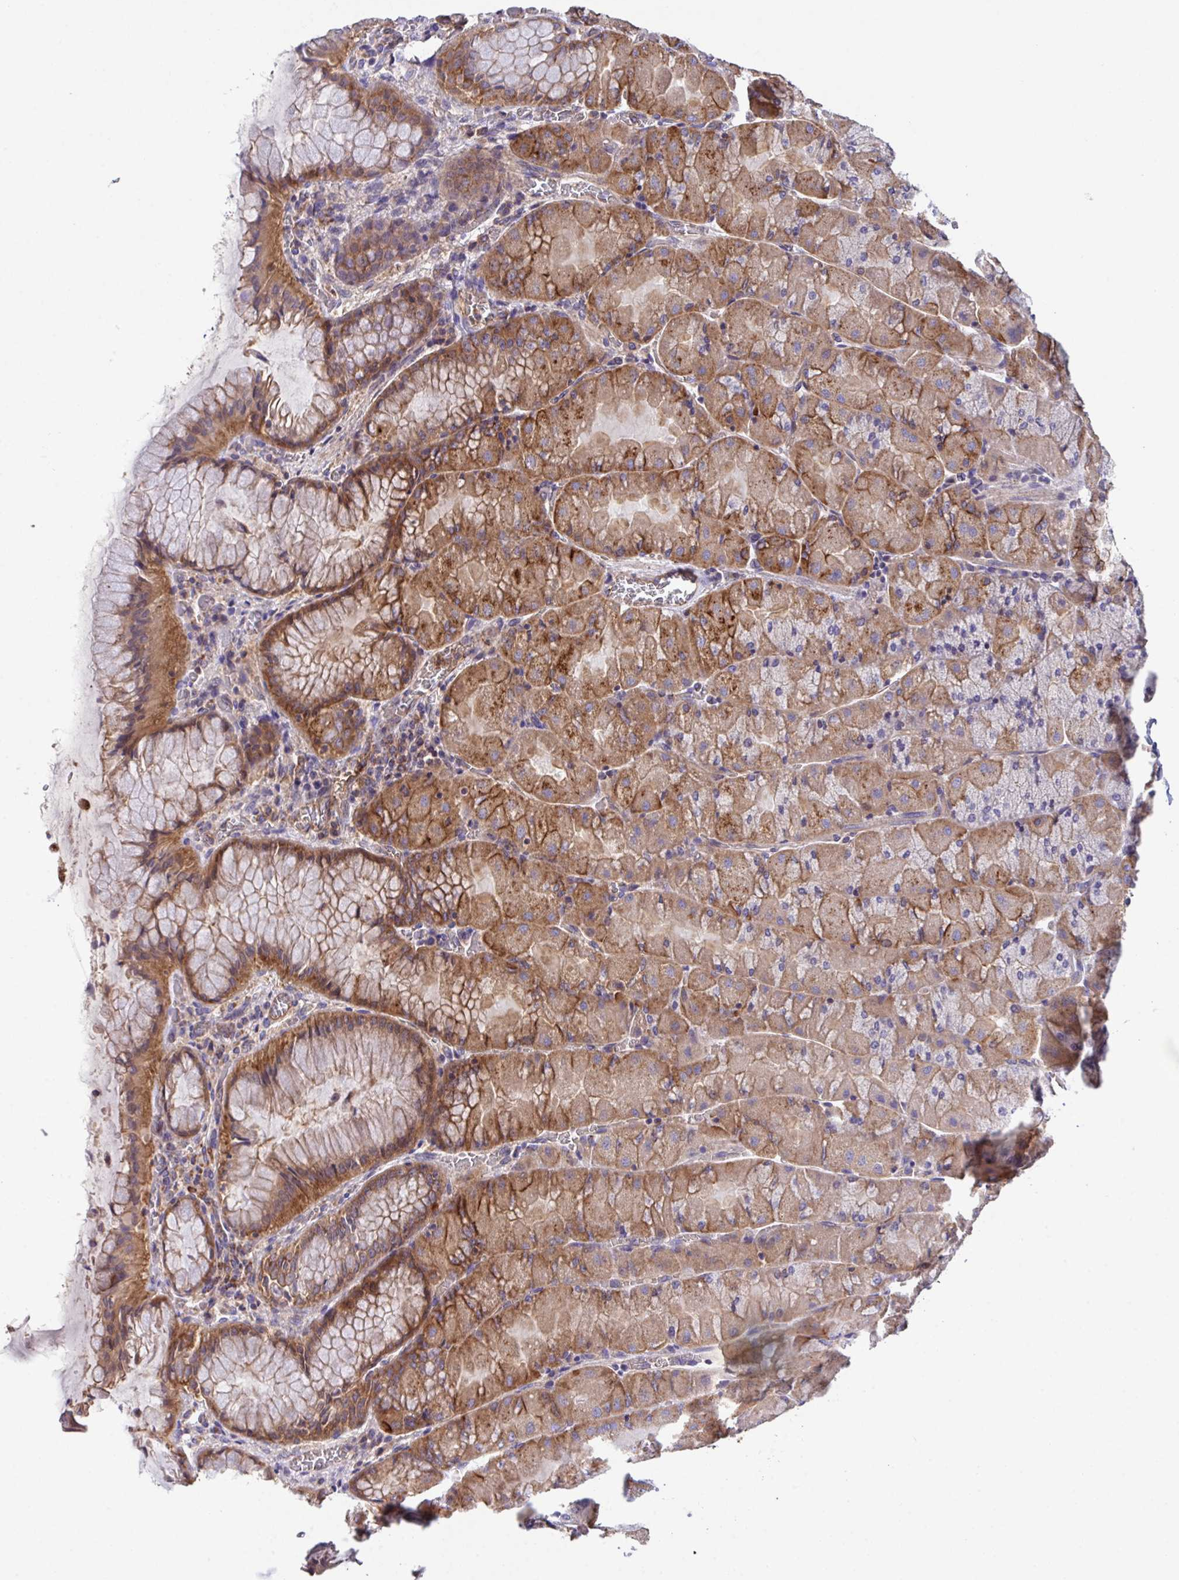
{"staining": {"intensity": "moderate", "quantity": ">75%", "location": "cytoplasmic/membranous"}, "tissue": "stomach", "cell_type": "Glandular cells", "image_type": "normal", "snomed": [{"axis": "morphology", "description": "Normal tissue, NOS"}, {"axis": "topography", "description": "Stomach"}], "caption": "Immunohistochemistry (IHC) (DAB) staining of benign stomach demonstrates moderate cytoplasmic/membranous protein staining in about >75% of glandular cells.", "gene": "C4orf36", "patient": {"sex": "female", "age": 61}}